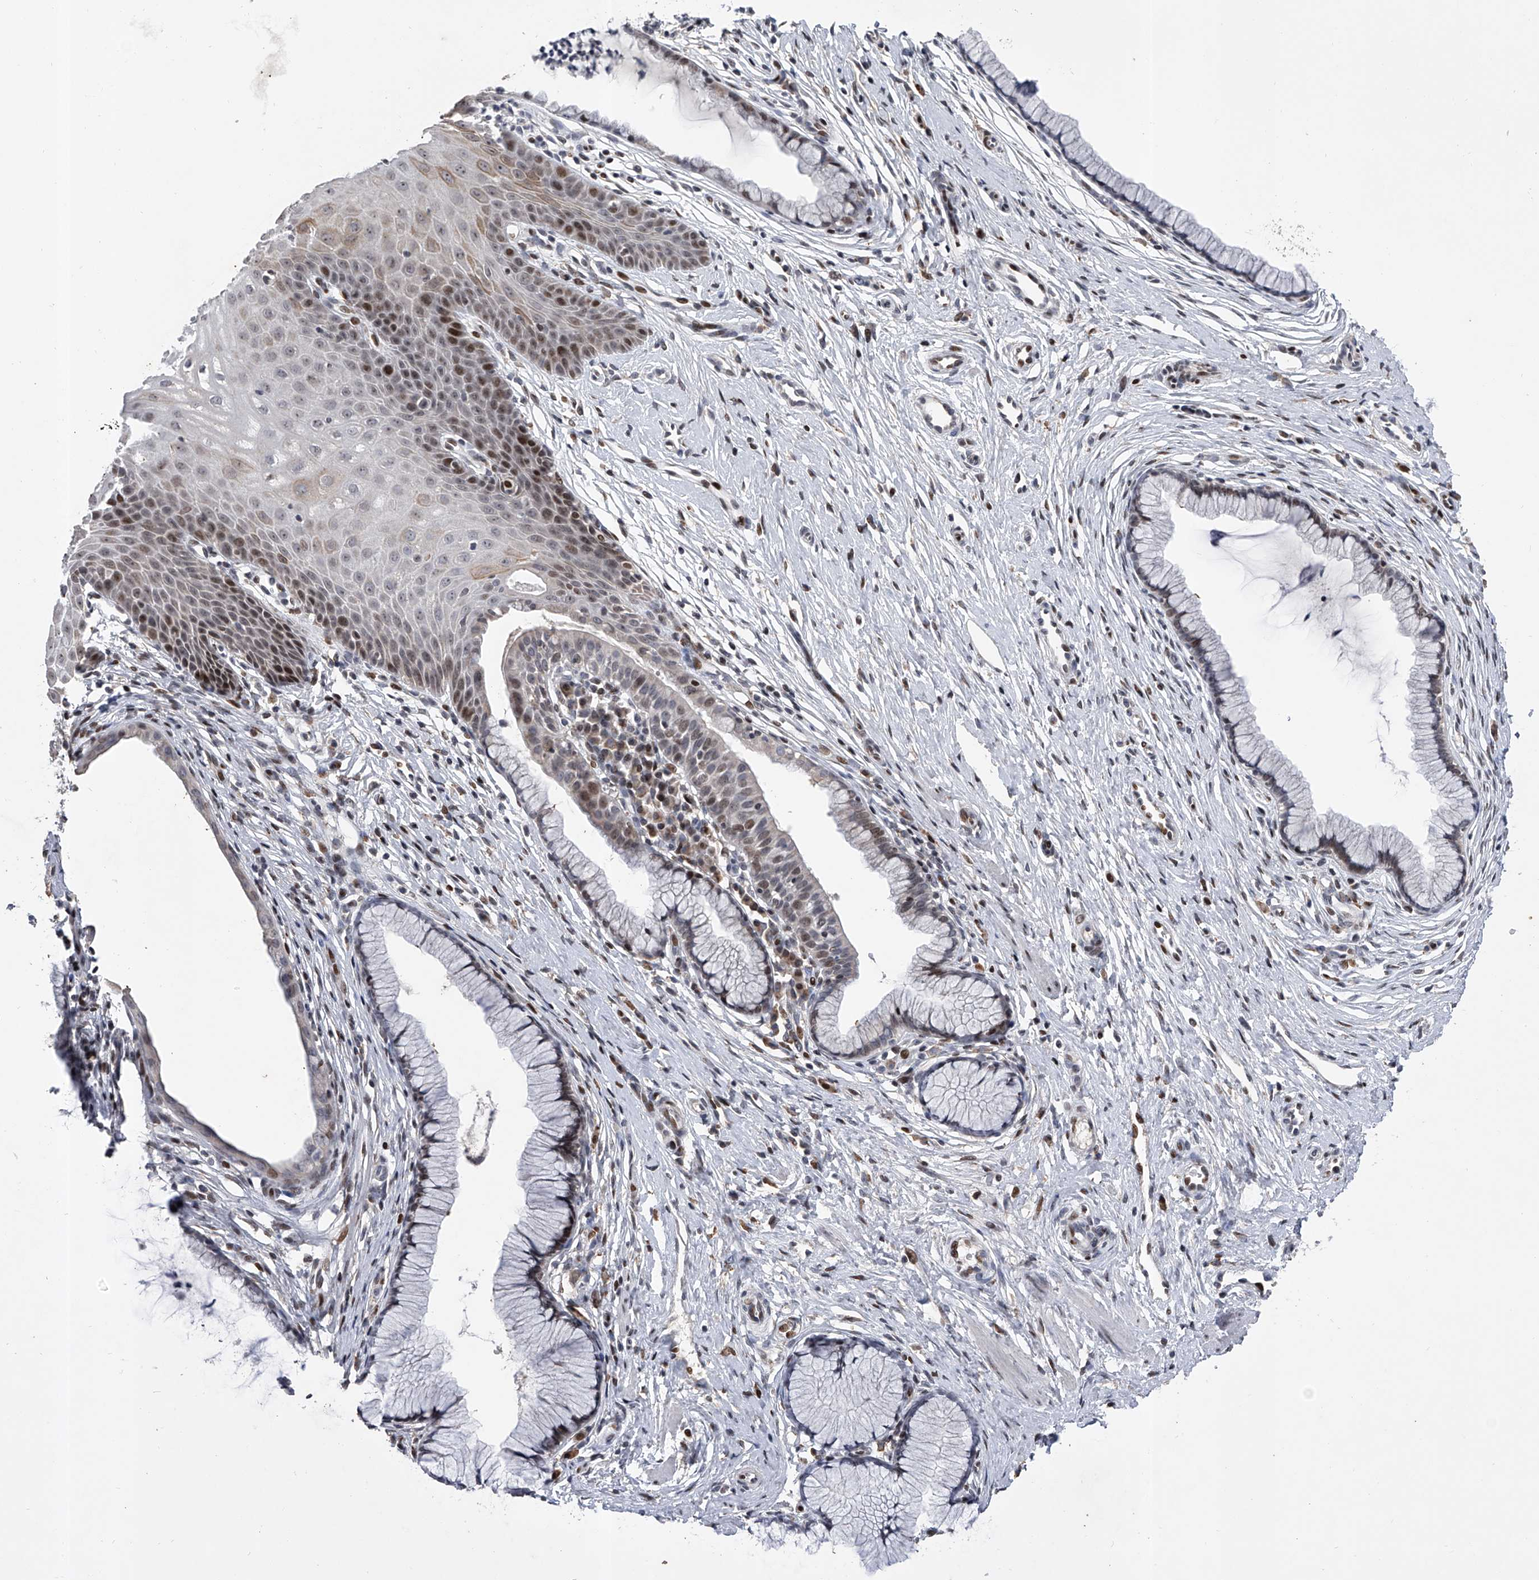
{"staining": {"intensity": "negative", "quantity": "none", "location": "none"}, "tissue": "cervix", "cell_type": "Glandular cells", "image_type": "normal", "snomed": [{"axis": "morphology", "description": "Normal tissue, NOS"}, {"axis": "topography", "description": "Cervix"}], "caption": "Glandular cells are negative for protein expression in unremarkable human cervix. (Immunohistochemistry (ihc), brightfield microscopy, high magnification).", "gene": "RWDD2A", "patient": {"sex": "female", "age": 36}}